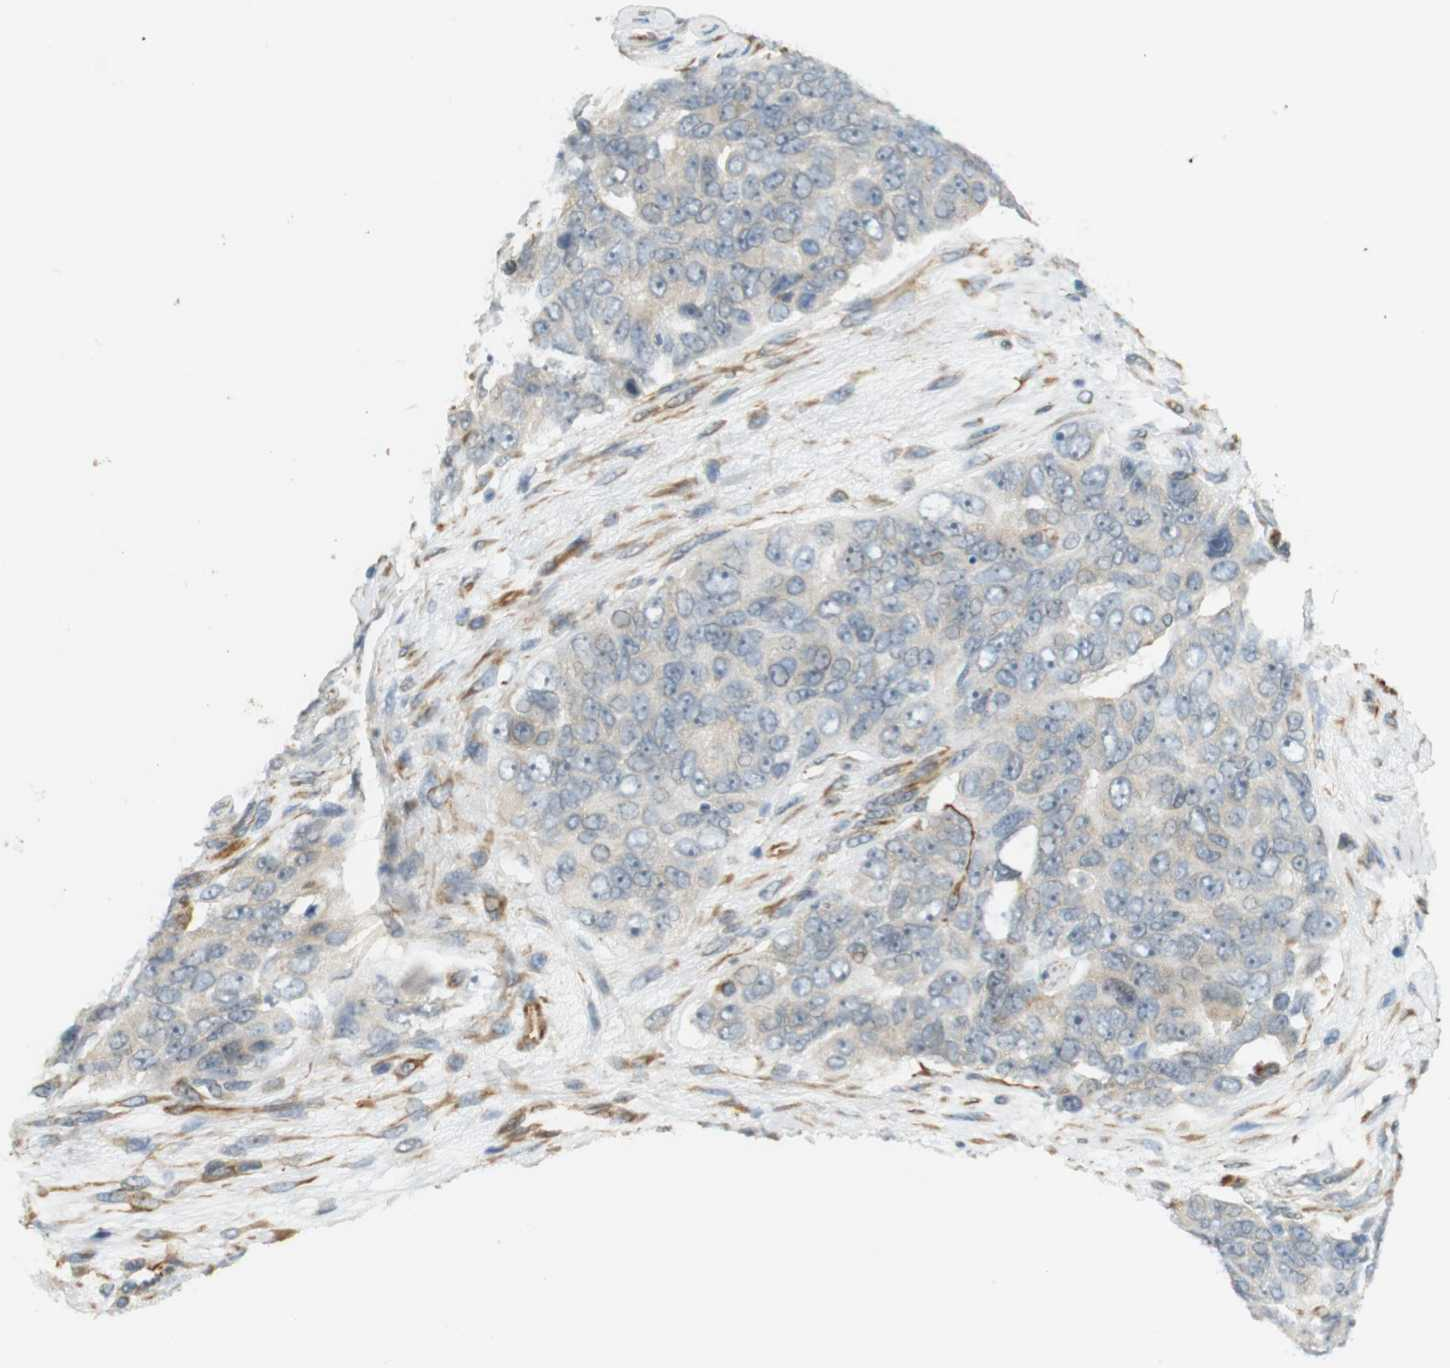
{"staining": {"intensity": "negative", "quantity": "none", "location": "none"}, "tissue": "ovarian cancer", "cell_type": "Tumor cells", "image_type": "cancer", "snomed": [{"axis": "morphology", "description": "Carcinoma, endometroid"}, {"axis": "topography", "description": "Ovary"}], "caption": "Immunohistochemistry (IHC) image of neoplastic tissue: ovarian cancer stained with DAB shows no significant protein staining in tumor cells.", "gene": "CYTH3", "patient": {"sex": "female", "age": 51}}